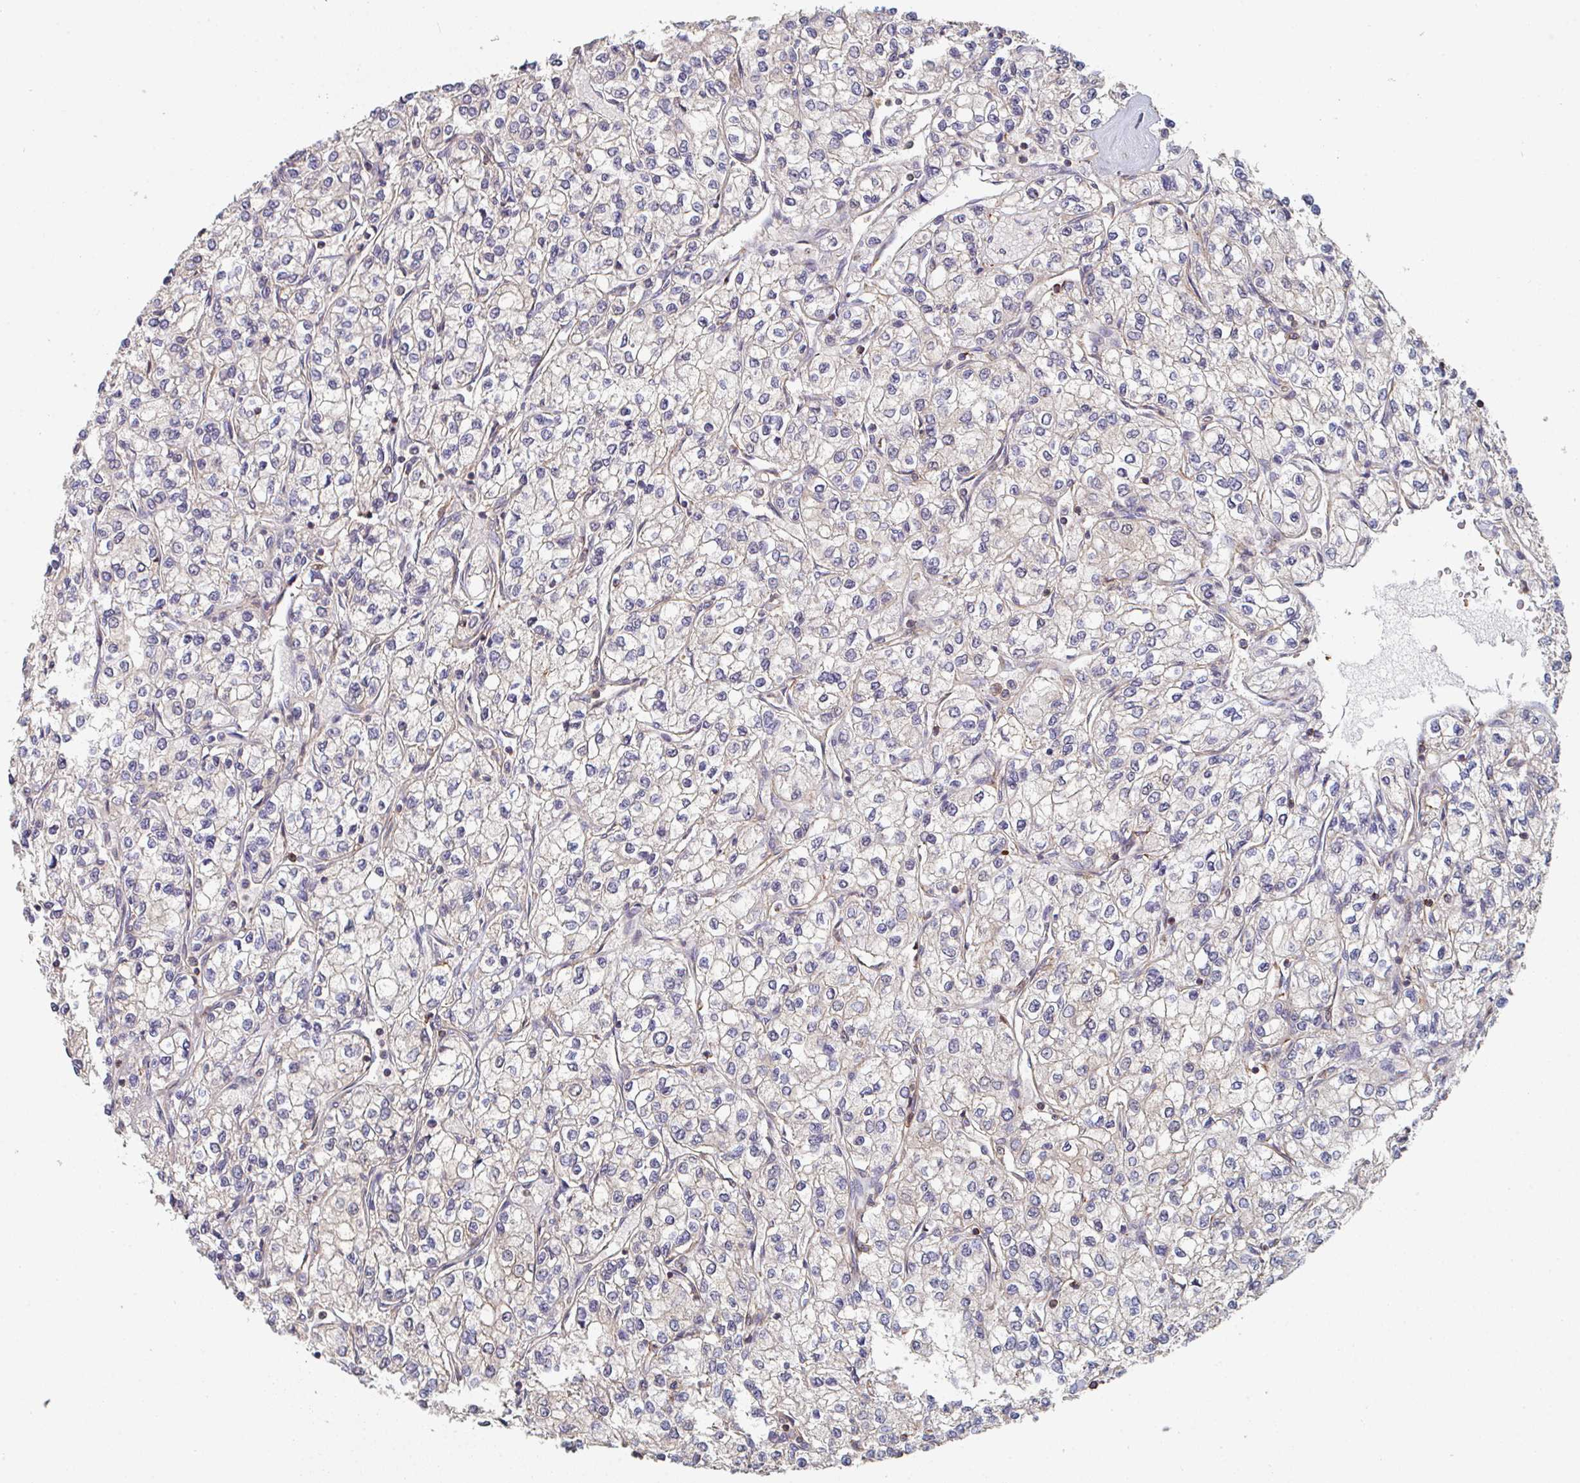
{"staining": {"intensity": "weak", "quantity": "<25%", "location": "cytoplasmic/membranous"}, "tissue": "renal cancer", "cell_type": "Tumor cells", "image_type": "cancer", "snomed": [{"axis": "morphology", "description": "Adenocarcinoma, NOS"}, {"axis": "topography", "description": "Kidney"}], "caption": "The IHC micrograph has no significant expression in tumor cells of renal cancer tissue. Nuclei are stained in blue.", "gene": "FZD2", "patient": {"sex": "male", "age": 80}}